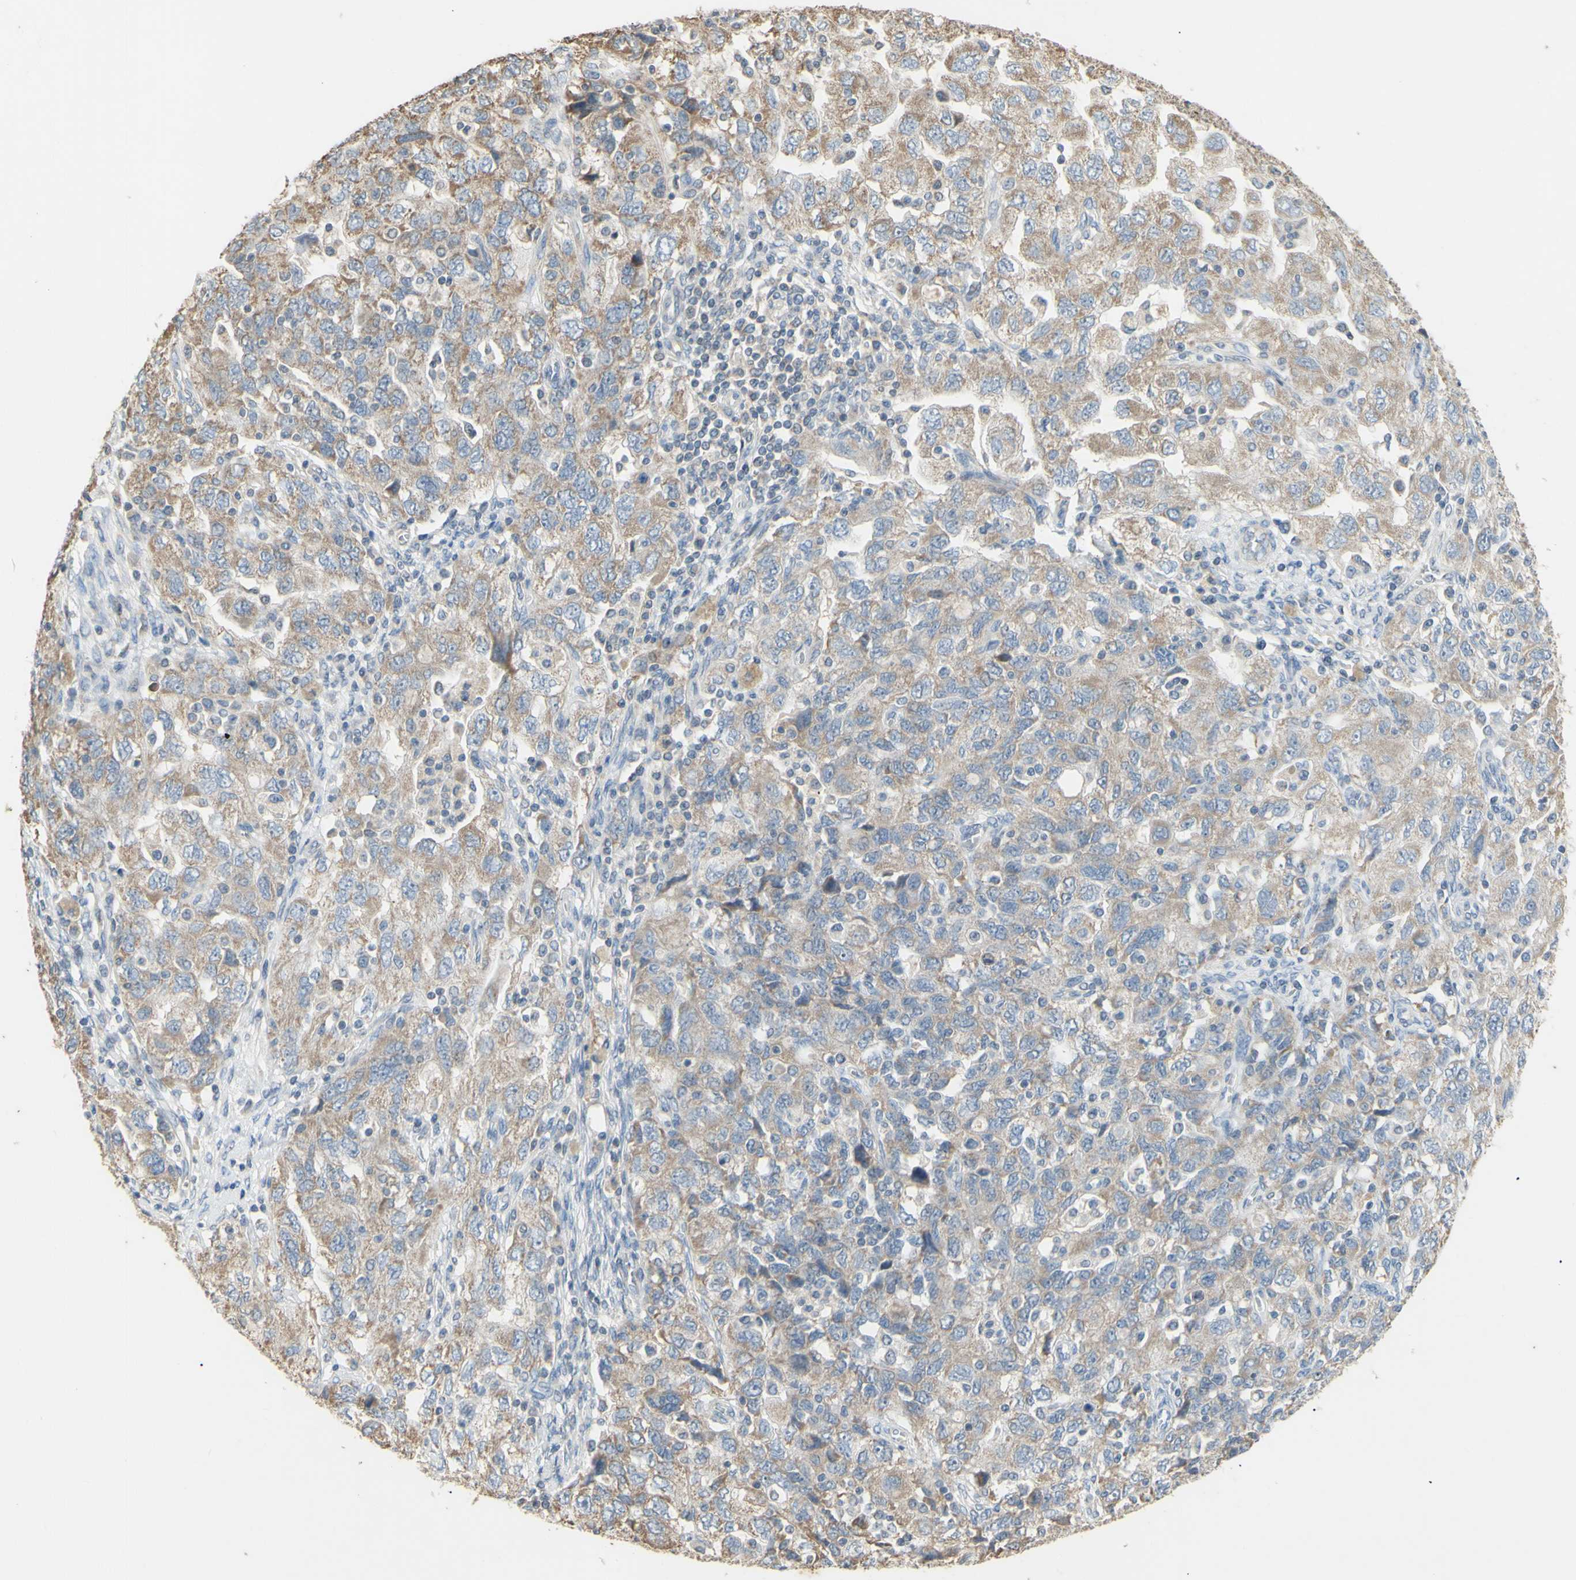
{"staining": {"intensity": "moderate", "quantity": "25%-75%", "location": "cytoplasmic/membranous"}, "tissue": "ovarian cancer", "cell_type": "Tumor cells", "image_type": "cancer", "snomed": [{"axis": "morphology", "description": "Carcinoma, NOS"}, {"axis": "morphology", "description": "Cystadenocarcinoma, serous, NOS"}, {"axis": "topography", "description": "Ovary"}], "caption": "Protein expression by immunohistochemistry (IHC) displays moderate cytoplasmic/membranous staining in about 25%-75% of tumor cells in serous cystadenocarcinoma (ovarian).", "gene": "PTGIS", "patient": {"sex": "female", "age": 69}}